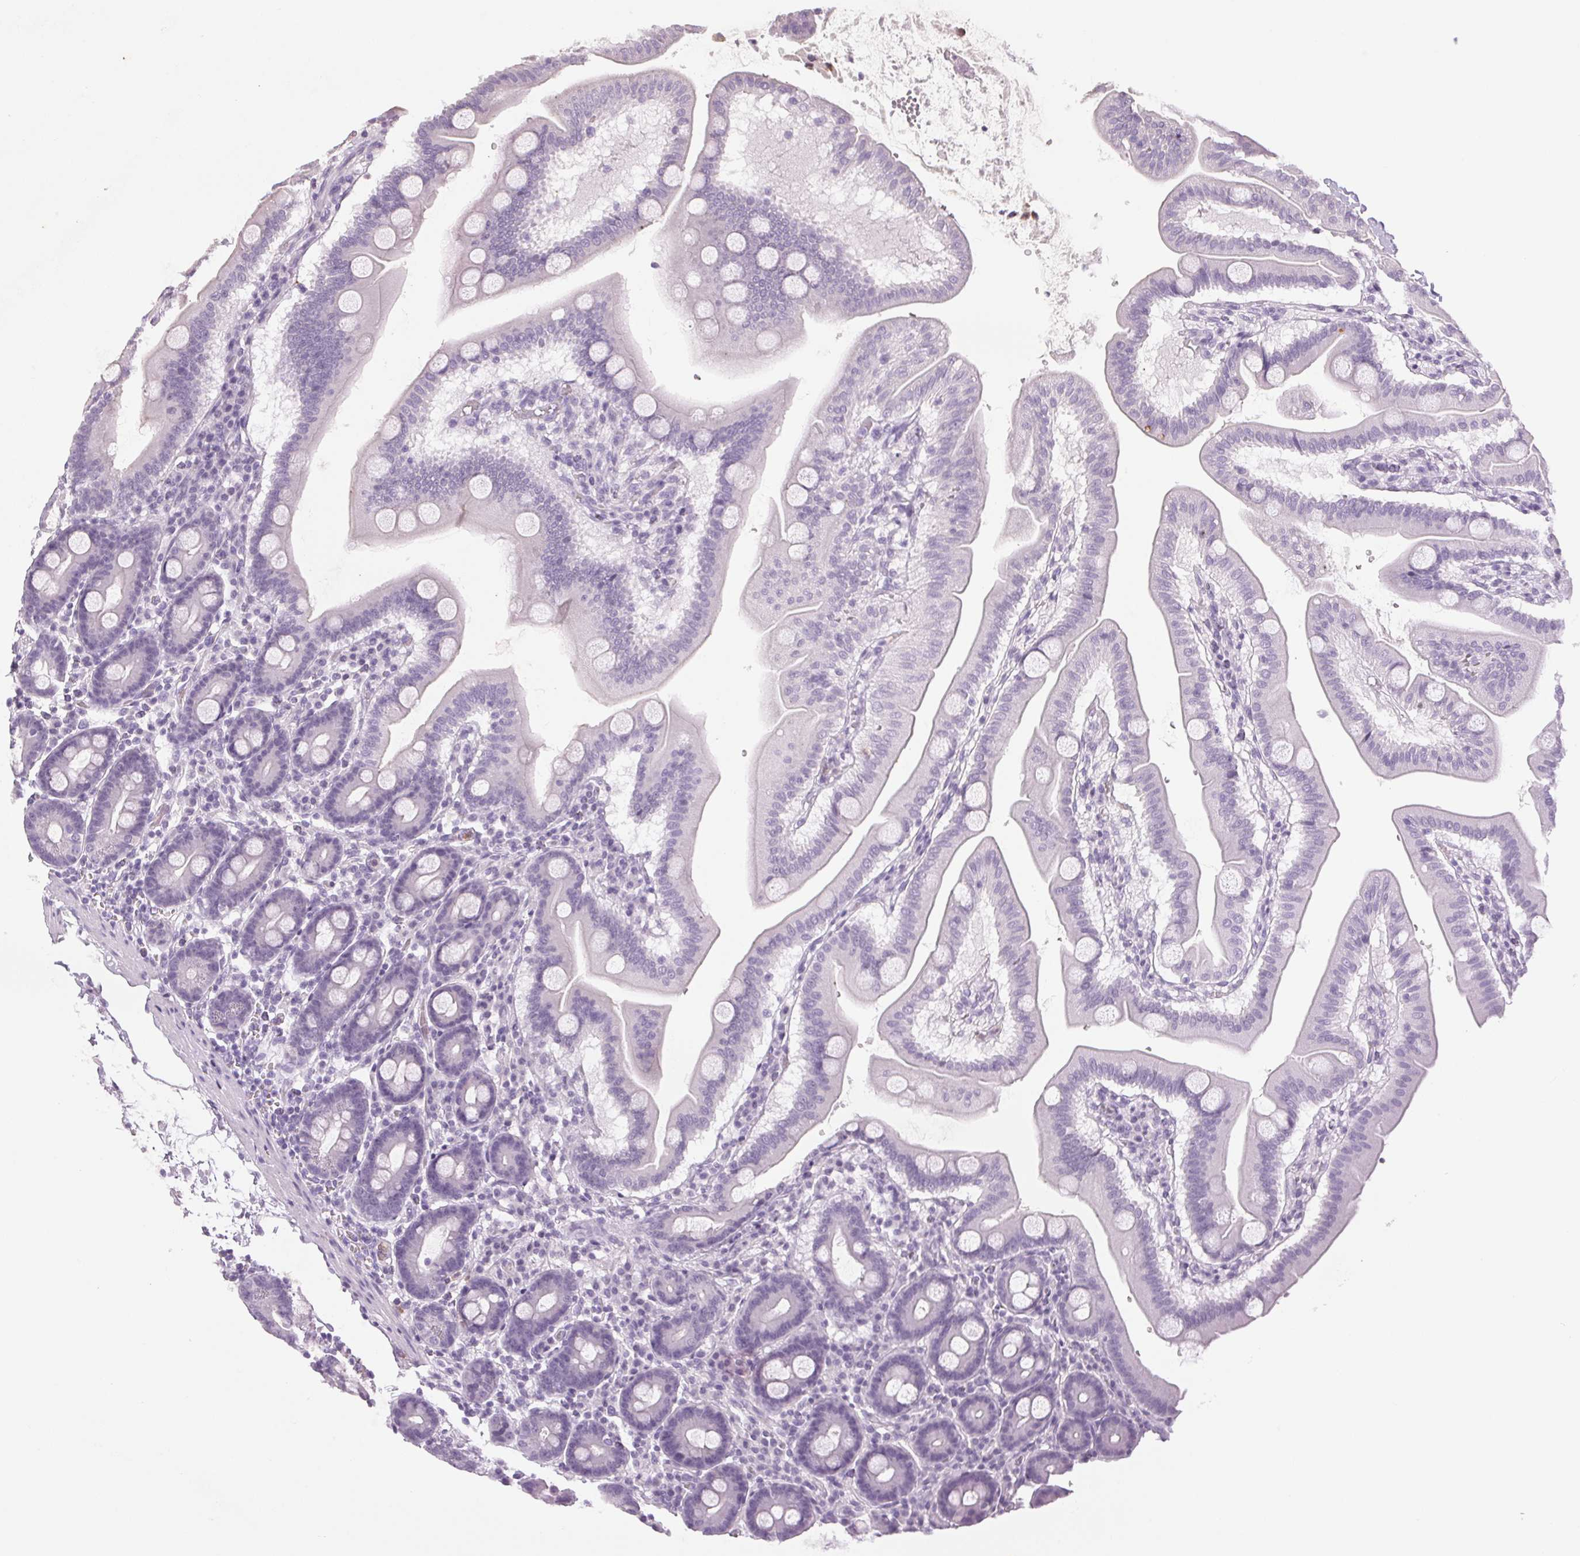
{"staining": {"intensity": "negative", "quantity": "none", "location": "none"}, "tissue": "duodenum", "cell_type": "Glandular cells", "image_type": "normal", "snomed": [{"axis": "morphology", "description": "Normal tissue, NOS"}, {"axis": "topography", "description": "Pancreas"}, {"axis": "topography", "description": "Duodenum"}], "caption": "High power microscopy photomicrograph of an immunohistochemistry (IHC) image of normal duodenum, revealing no significant staining in glandular cells.", "gene": "LTF", "patient": {"sex": "male", "age": 59}}